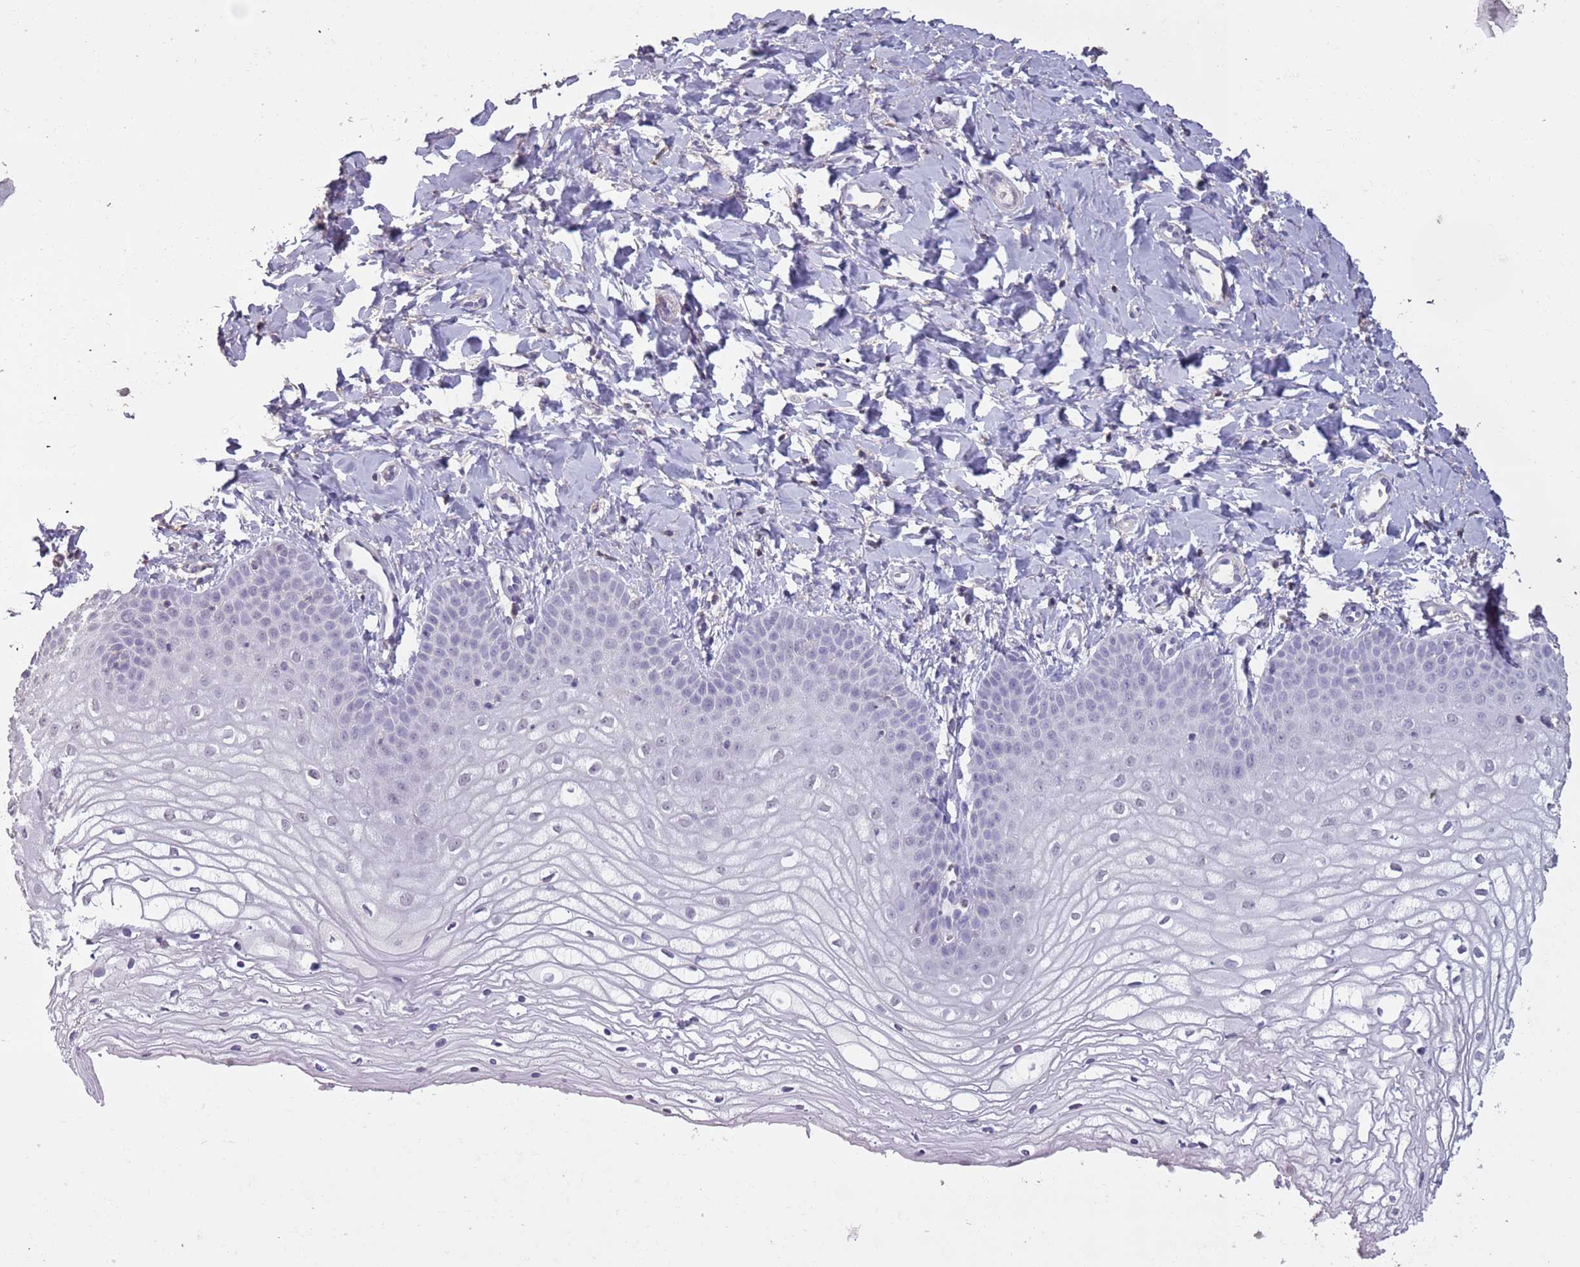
{"staining": {"intensity": "negative", "quantity": "none", "location": "none"}, "tissue": "vagina", "cell_type": "Squamous epithelial cells", "image_type": "normal", "snomed": [{"axis": "morphology", "description": "Normal tissue, NOS"}, {"axis": "topography", "description": "Vagina"}], "caption": "DAB immunohistochemical staining of normal human vagina exhibits no significant expression in squamous epithelial cells. (Brightfield microscopy of DAB immunohistochemistry (IHC) at high magnification).", "gene": "SUN5", "patient": {"sex": "female", "age": 68}}